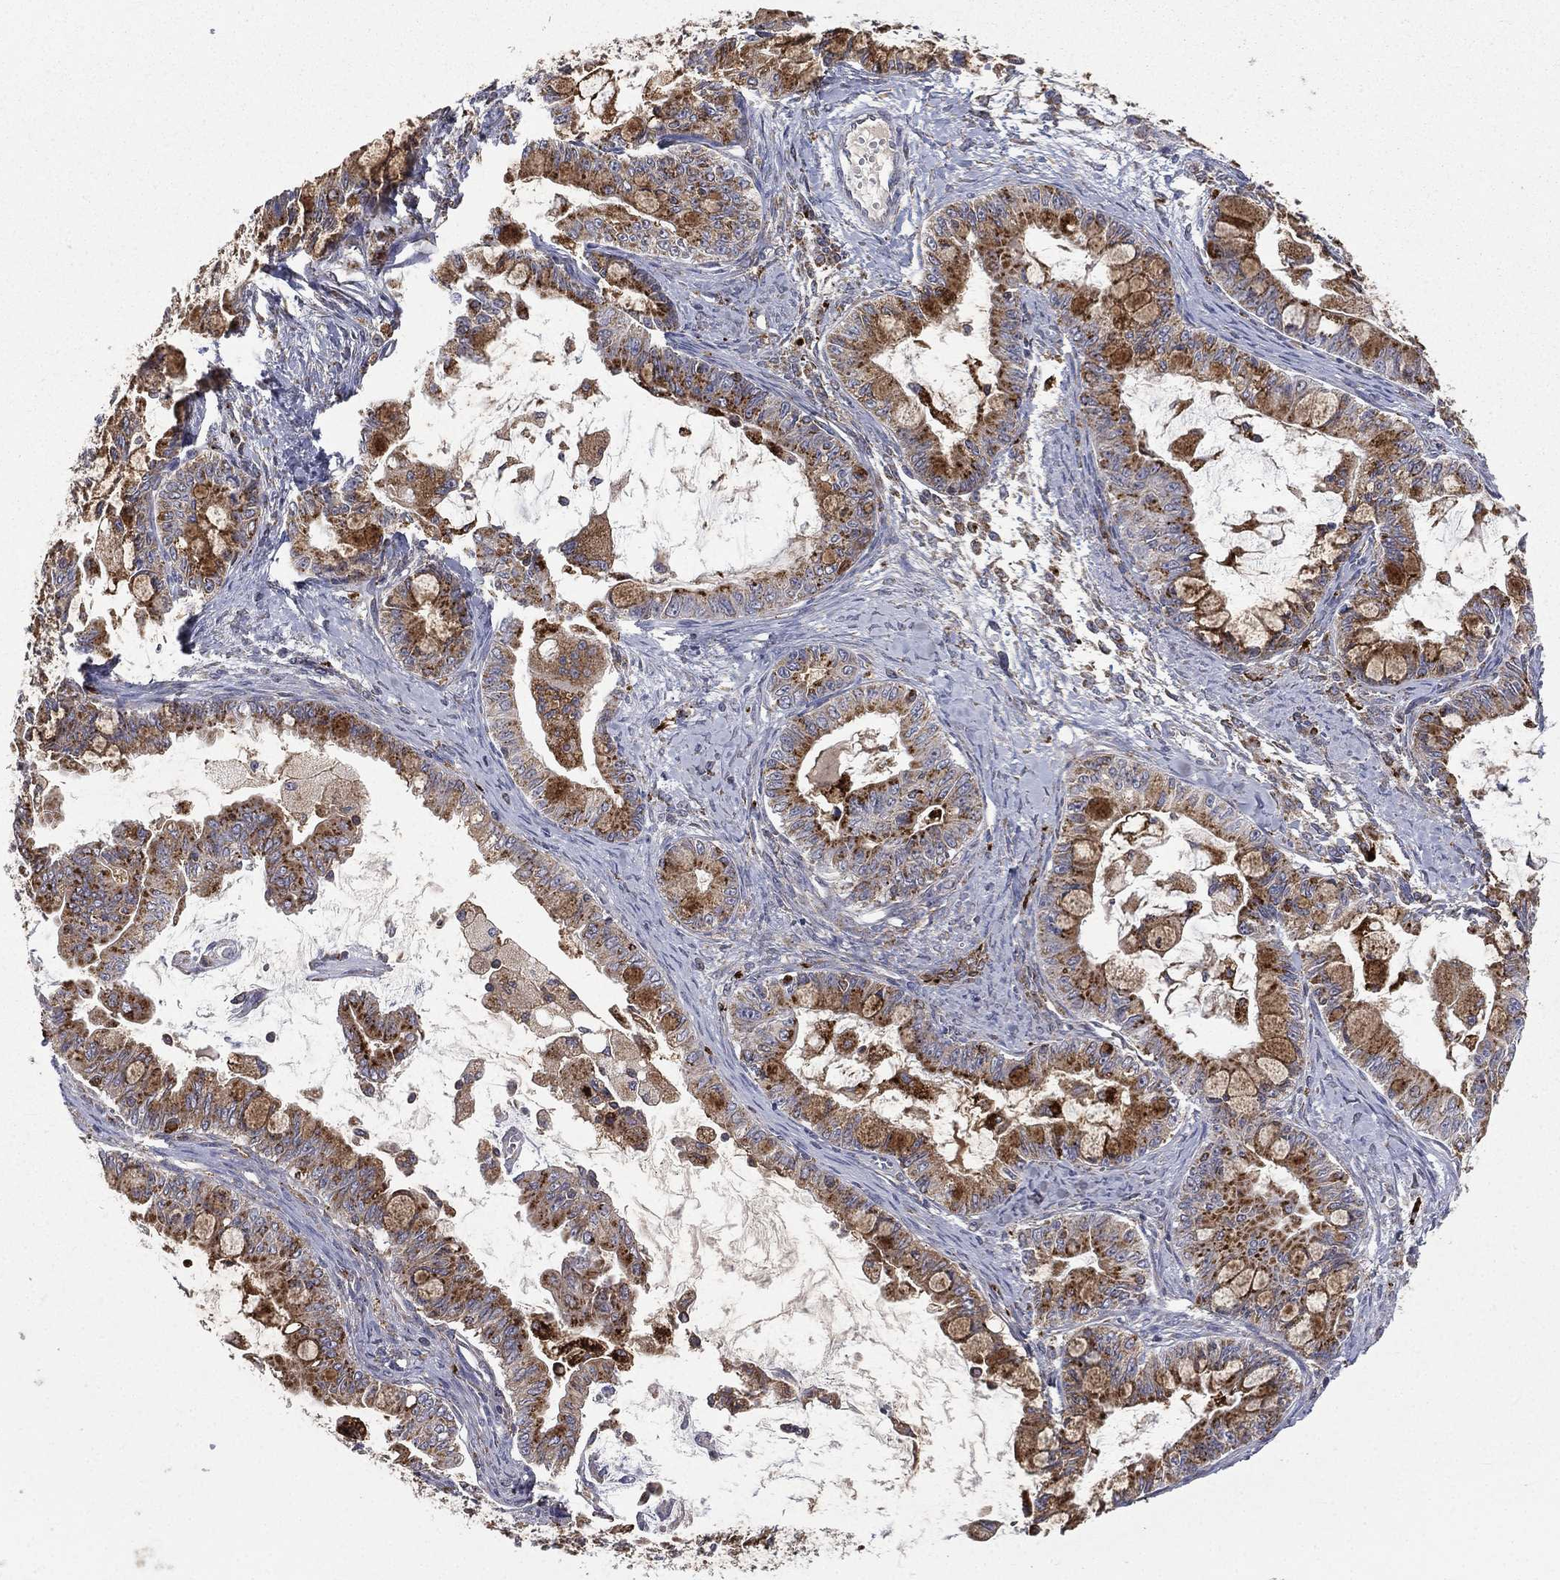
{"staining": {"intensity": "strong", "quantity": "25%-75%", "location": "cytoplasmic/membranous"}, "tissue": "ovarian cancer", "cell_type": "Tumor cells", "image_type": "cancer", "snomed": [{"axis": "morphology", "description": "Cystadenocarcinoma, mucinous, NOS"}, {"axis": "topography", "description": "Ovary"}], "caption": "Mucinous cystadenocarcinoma (ovarian) stained with a brown dye shows strong cytoplasmic/membranous positive positivity in about 25%-75% of tumor cells.", "gene": "RIN3", "patient": {"sex": "female", "age": 63}}